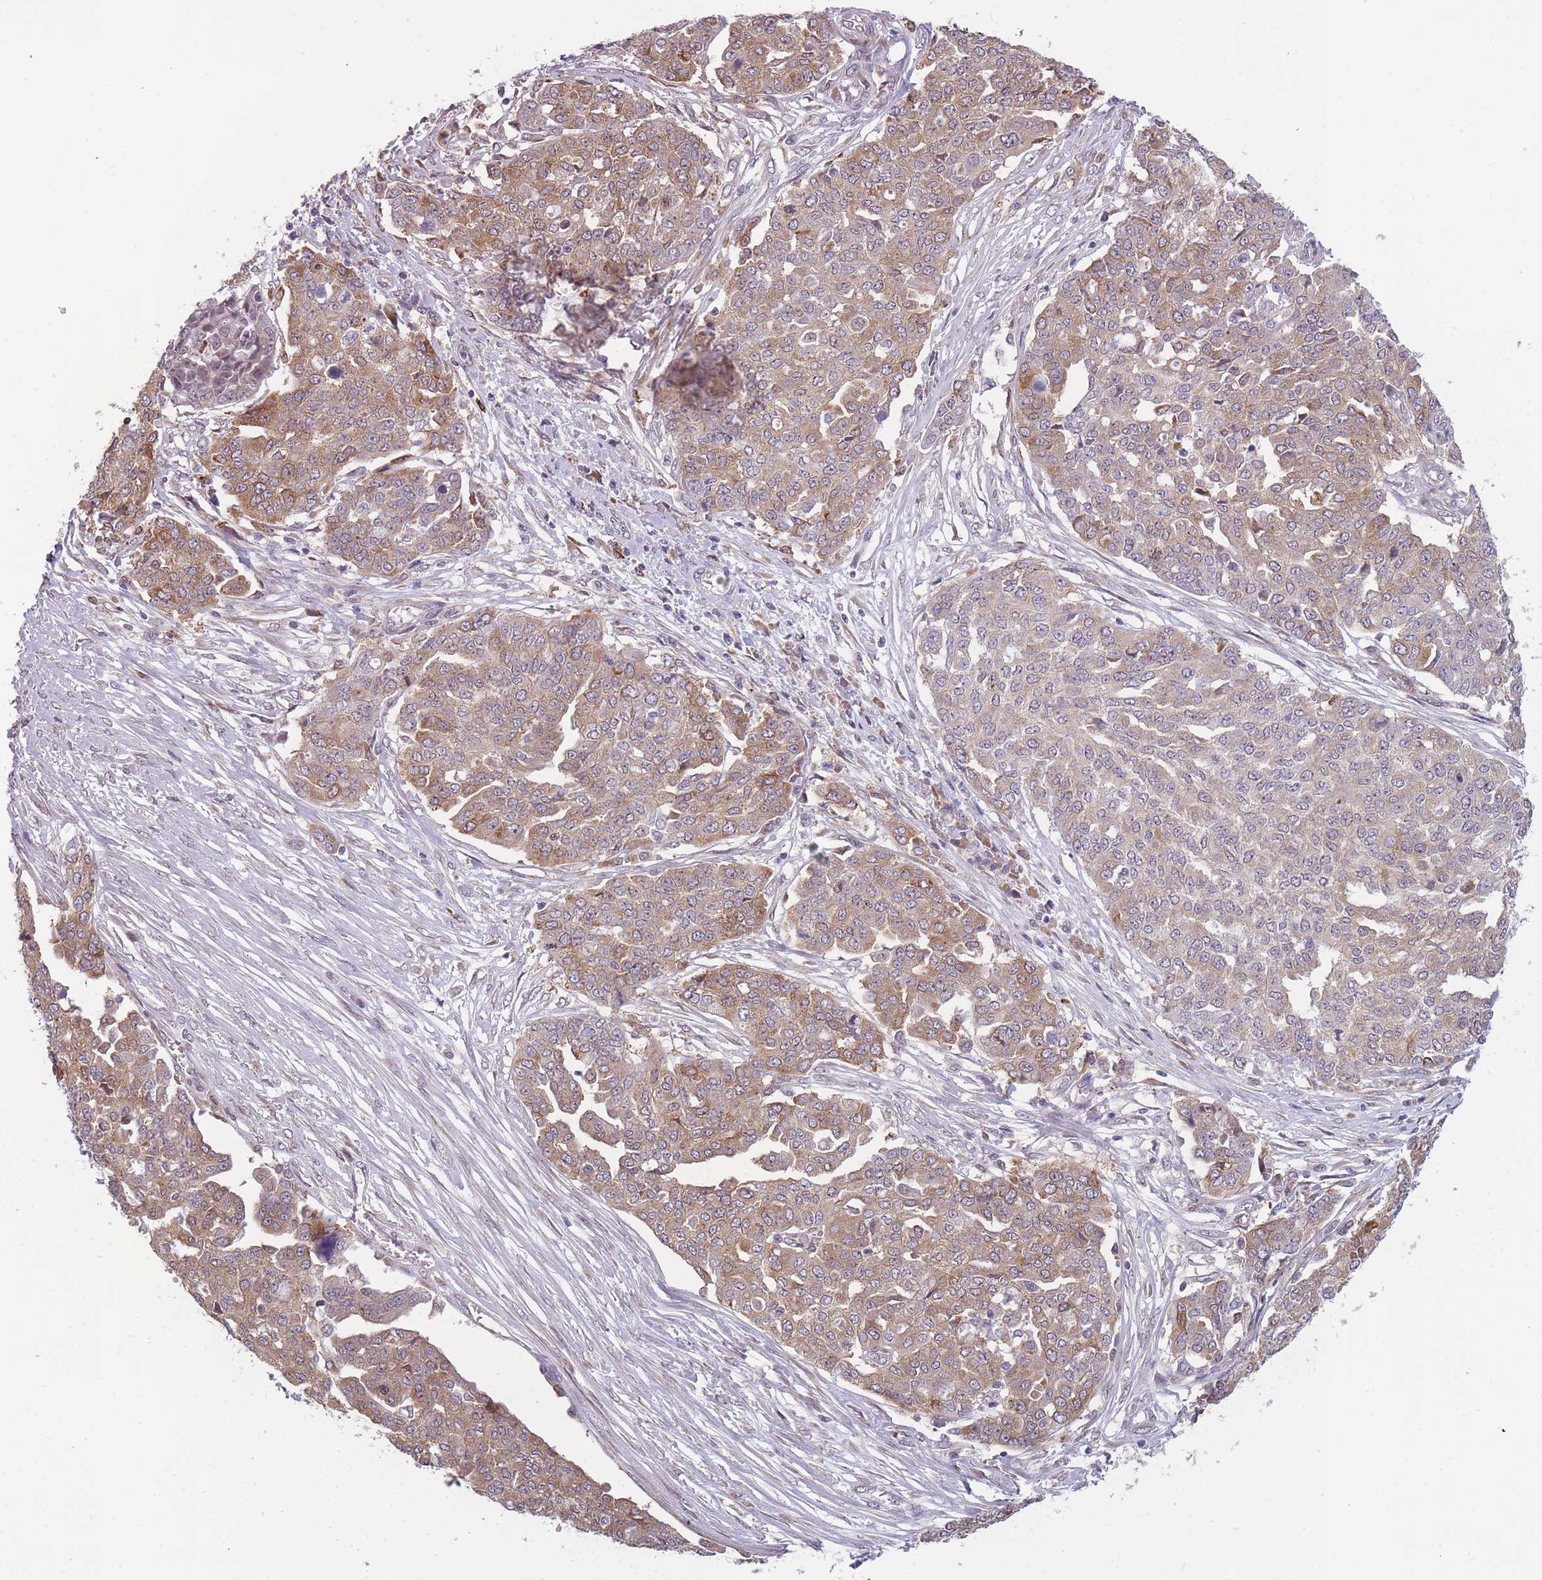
{"staining": {"intensity": "moderate", "quantity": ">75%", "location": "cytoplasmic/membranous"}, "tissue": "ovarian cancer", "cell_type": "Tumor cells", "image_type": "cancer", "snomed": [{"axis": "morphology", "description": "Cystadenocarcinoma, serous, NOS"}, {"axis": "topography", "description": "Soft tissue"}, {"axis": "topography", "description": "Ovary"}], "caption": "A high-resolution photomicrograph shows IHC staining of ovarian serous cystadenocarcinoma, which exhibits moderate cytoplasmic/membranous staining in about >75% of tumor cells.", "gene": "TMEM121", "patient": {"sex": "female", "age": 57}}